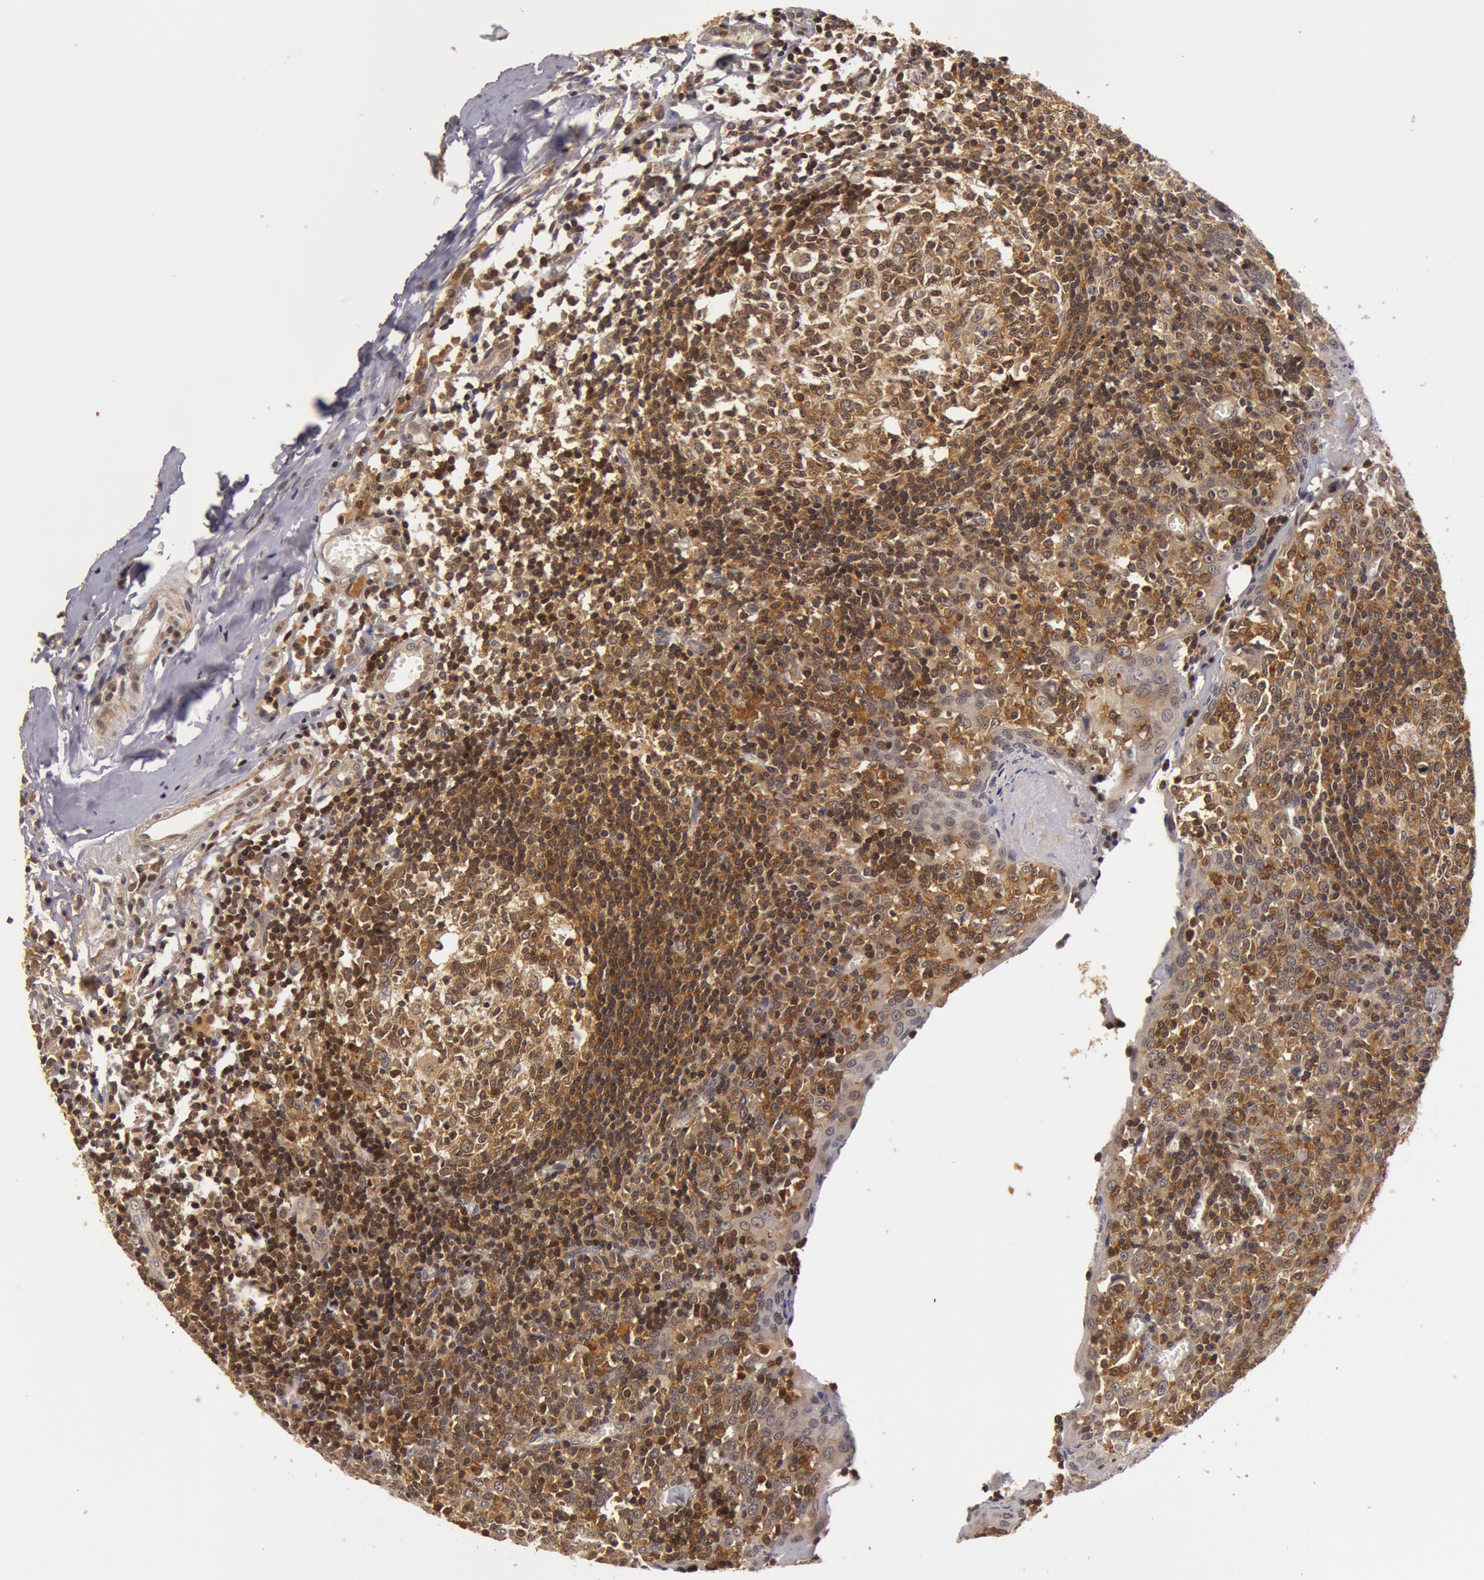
{"staining": {"intensity": "moderate", "quantity": ">75%", "location": "cytoplasmic/membranous"}, "tissue": "tonsil", "cell_type": "Germinal center cells", "image_type": "normal", "snomed": [{"axis": "morphology", "description": "Normal tissue, NOS"}, {"axis": "topography", "description": "Tonsil"}], "caption": "Germinal center cells display medium levels of moderate cytoplasmic/membranous expression in about >75% of cells in benign tonsil.", "gene": "ZNF350", "patient": {"sex": "female", "age": 41}}